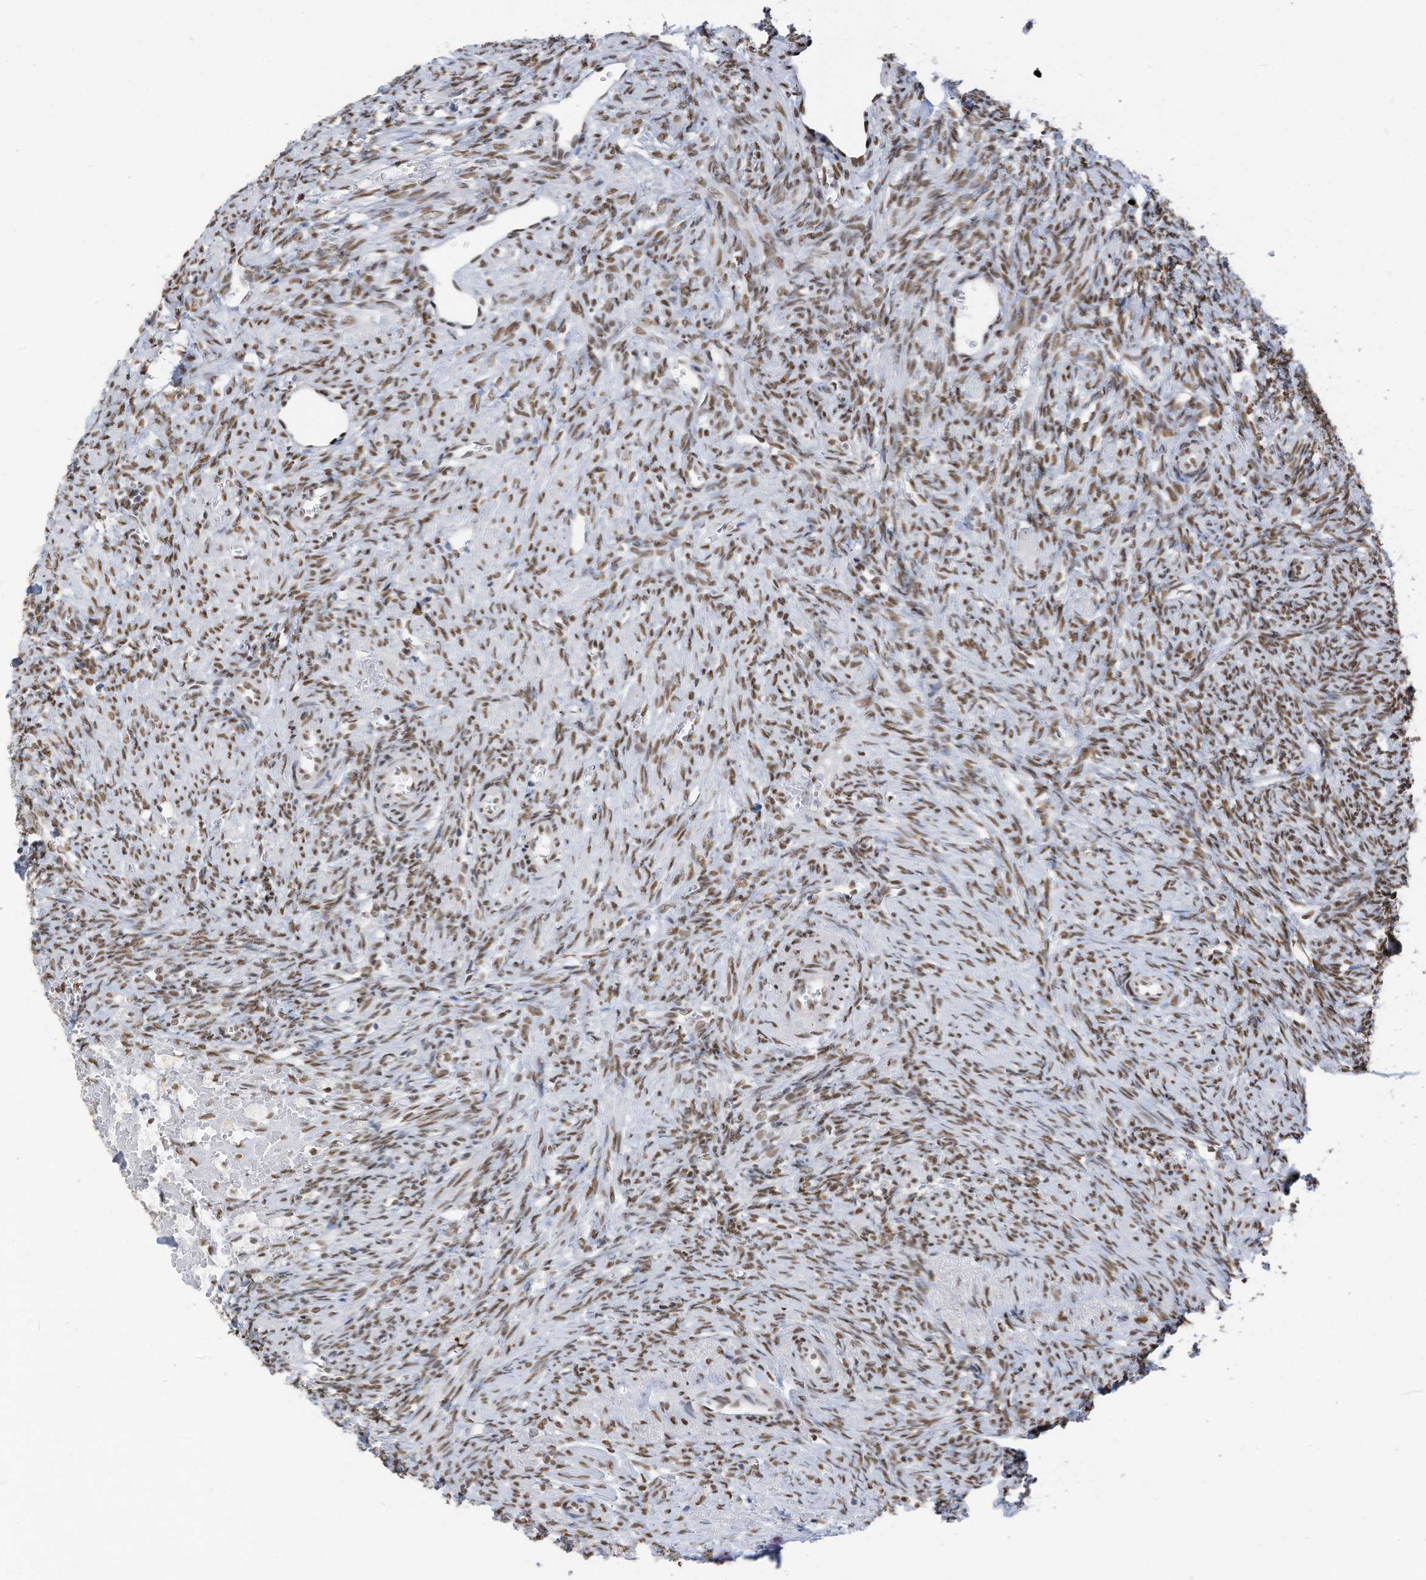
{"staining": {"intensity": "moderate", "quantity": ">75%", "location": "nuclear"}, "tissue": "ovary", "cell_type": "Ovarian stroma cells", "image_type": "normal", "snomed": [{"axis": "morphology", "description": "Normal tissue, NOS"}, {"axis": "topography", "description": "Ovary"}], "caption": "Immunohistochemical staining of normal human ovary shows medium levels of moderate nuclear staining in about >75% of ovarian stroma cells. The protein is shown in brown color, while the nuclei are stained blue.", "gene": "KHSRP", "patient": {"sex": "female", "age": 41}}